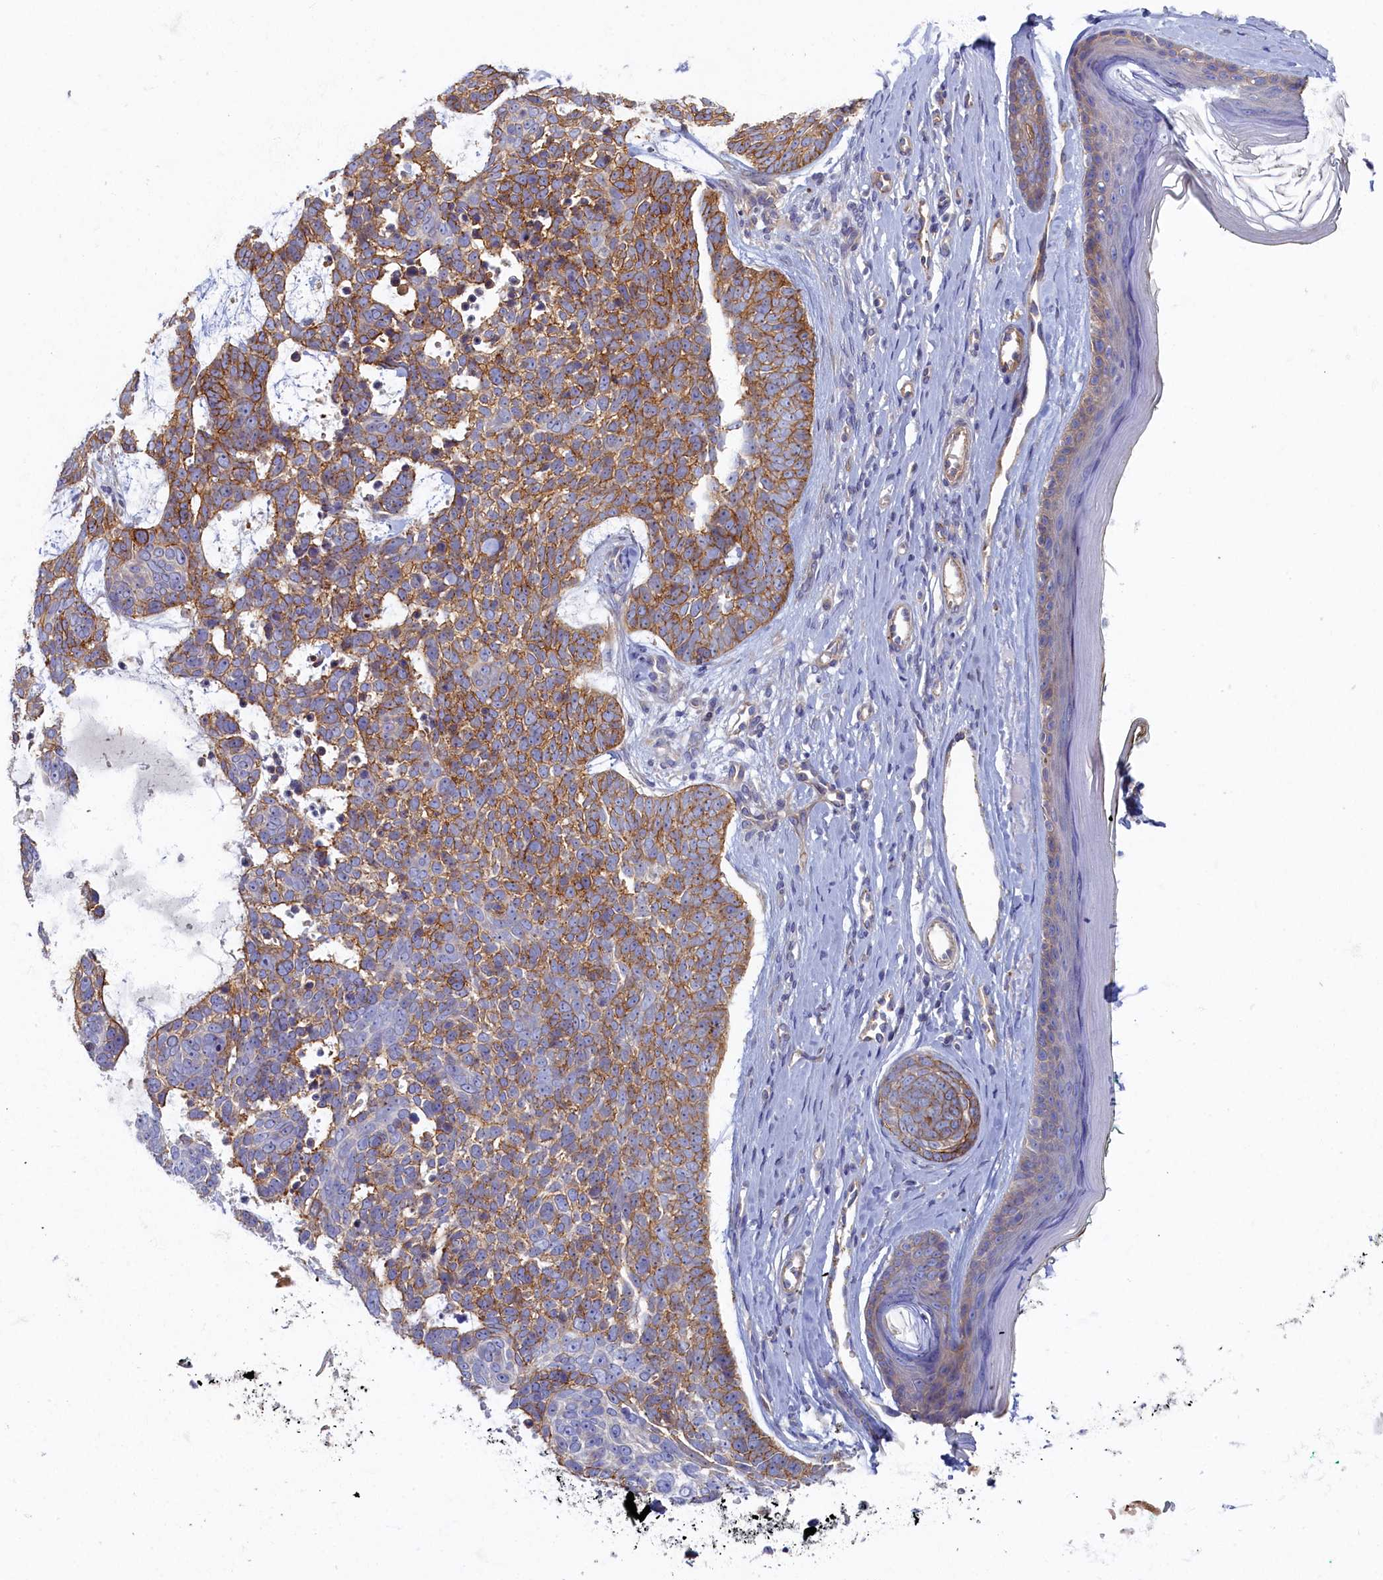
{"staining": {"intensity": "moderate", "quantity": ">75%", "location": "cytoplasmic/membranous"}, "tissue": "skin cancer", "cell_type": "Tumor cells", "image_type": "cancer", "snomed": [{"axis": "morphology", "description": "Basal cell carcinoma"}, {"axis": "topography", "description": "Skin"}], "caption": "Human skin cancer (basal cell carcinoma) stained with a brown dye displays moderate cytoplasmic/membranous positive staining in about >75% of tumor cells.", "gene": "PSMG2", "patient": {"sex": "female", "age": 81}}